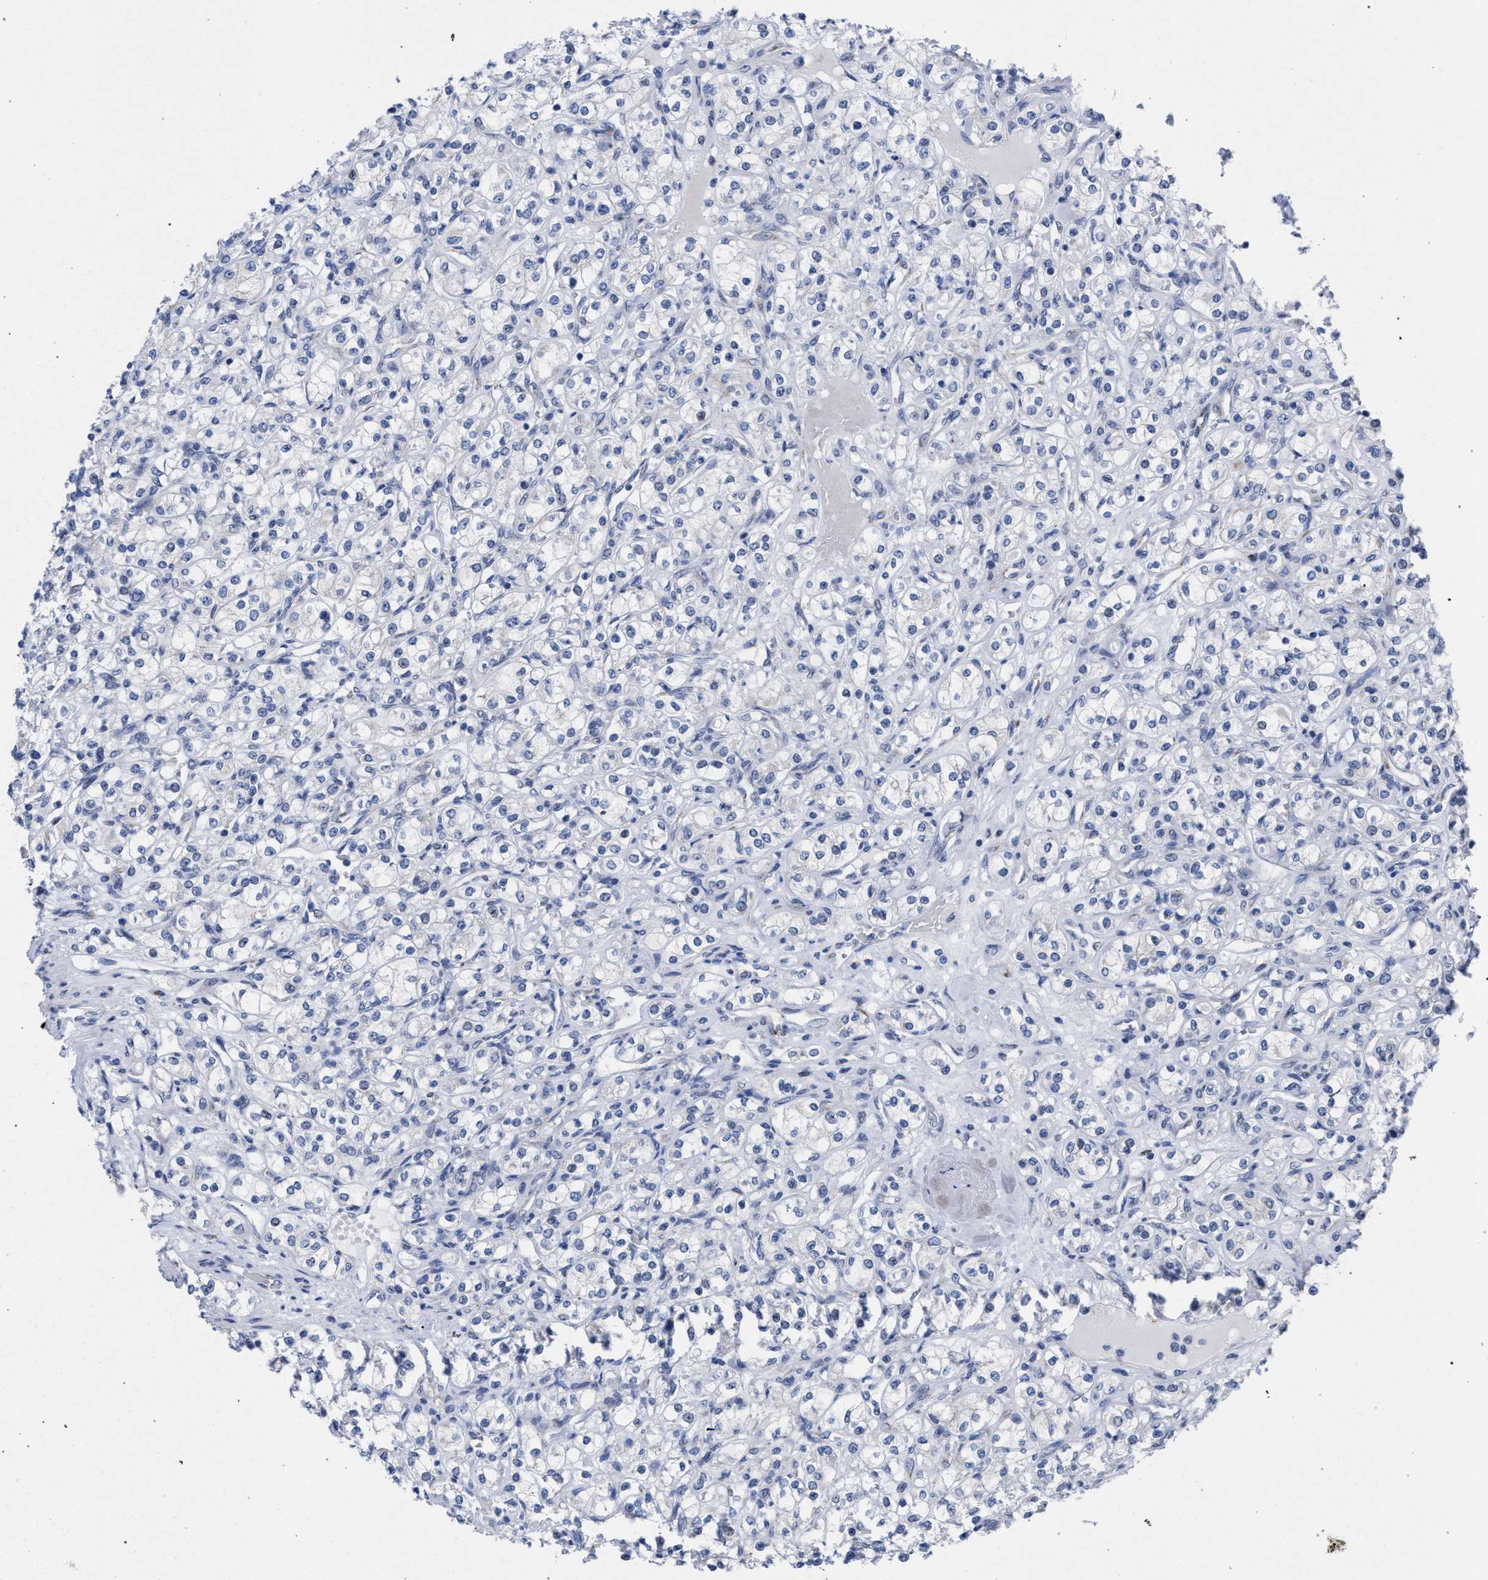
{"staining": {"intensity": "negative", "quantity": "none", "location": "none"}, "tissue": "renal cancer", "cell_type": "Tumor cells", "image_type": "cancer", "snomed": [{"axis": "morphology", "description": "Adenocarcinoma, NOS"}, {"axis": "topography", "description": "Kidney"}], "caption": "Tumor cells are negative for brown protein staining in renal cancer.", "gene": "GOLGA2", "patient": {"sex": "male", "age": 77}}